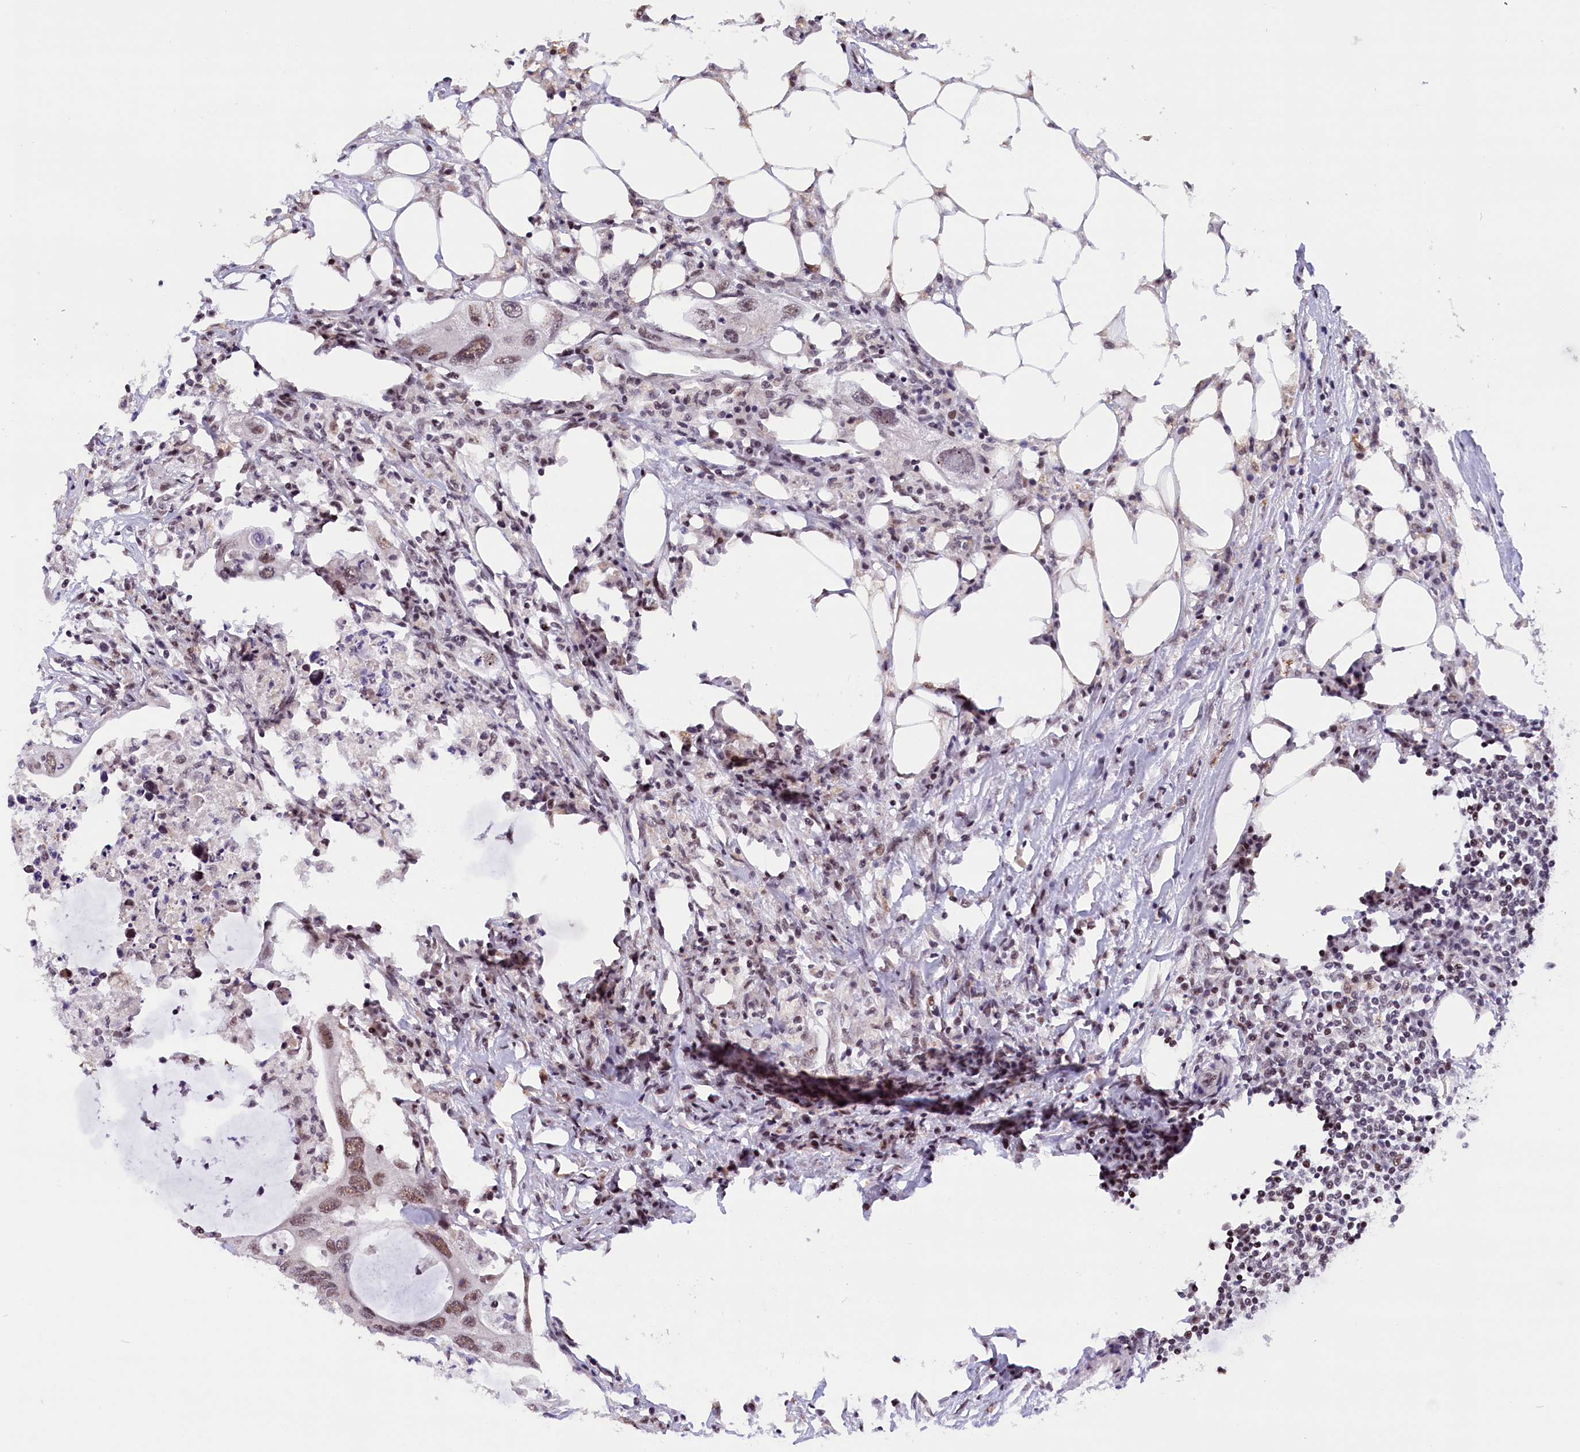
{"staining": {"intensity": "moderate", "quantity": ">75%", "location": "nuclear"}, "tissue": "colorectal cancer", "cell_type": "Tumor cells", "image_type": "cancer", "snomed": [{"axis": "morphology", "description": "Adenocarcinoma, NOS"}, {"axis": "topography", "description": "Colon"}], "caption": "This micrograph reveals IHC staining of human adenocarcinoma (colorectal), with medium moderate nuclear staining in about >75% of tumor cells.", "gene": "CDYL2", "patient": {"sex": "male", "age": 71}}